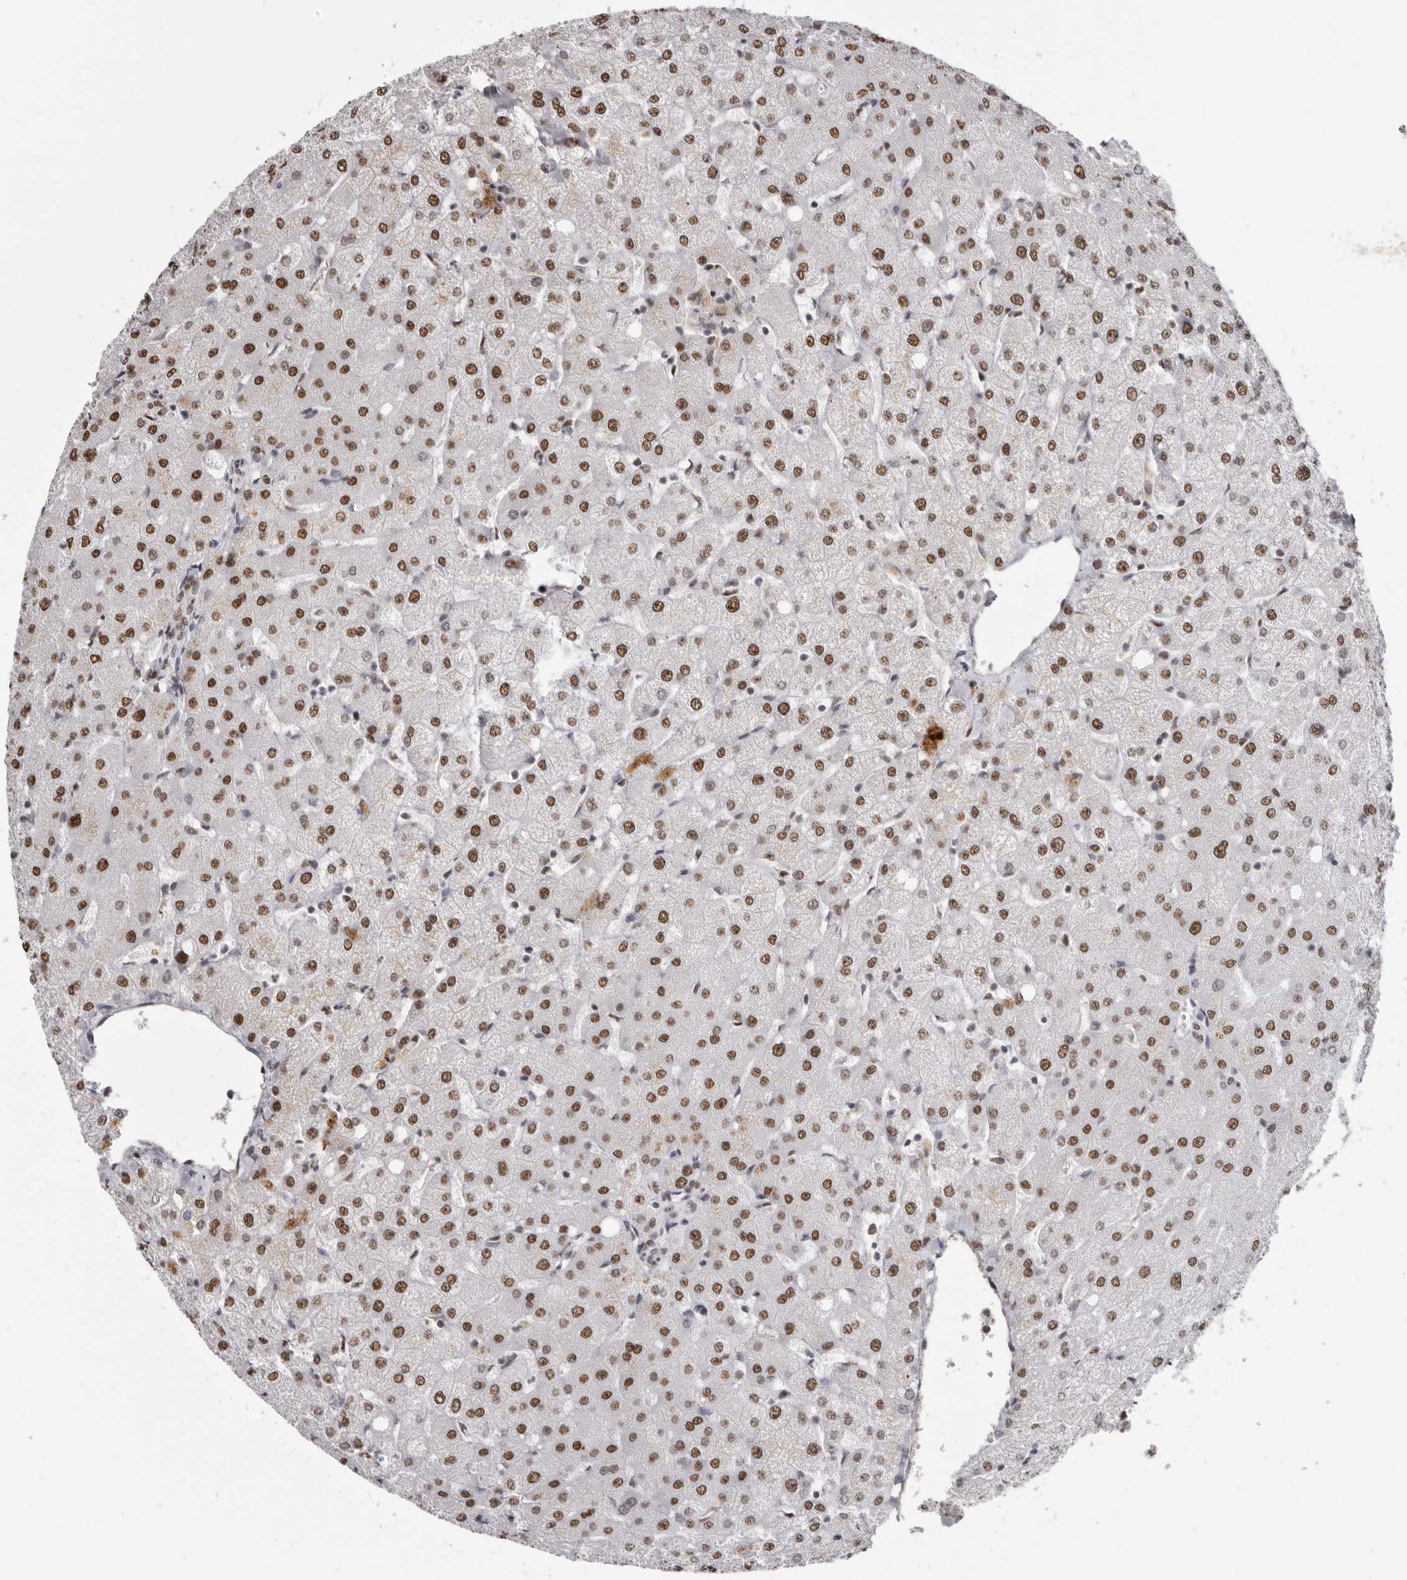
{"staining": {"intensity": "negative", "quantity": "none", "location": "none"}, "tissue": "liver", "cell_type": "Cholangiocytes", "image_type": "normal", "snomed": [{"axis": "morphology", "description": "Normal tissue, NOS"}, {"axis": "topography", "description": "Liver"}], "caption": "A high-resolution micrograph shows IHC staining of normal liver, which displays no significant expression in cholangiocytes. Brightfield microscopy of immunohistochemistry stained with DAB (3,3'-diaminobenzidine) (brown) and hematoxylin (blue), captured at high magnification.", "gene": "SCAF4", "patient": {"sex": "female", "age": 54}}